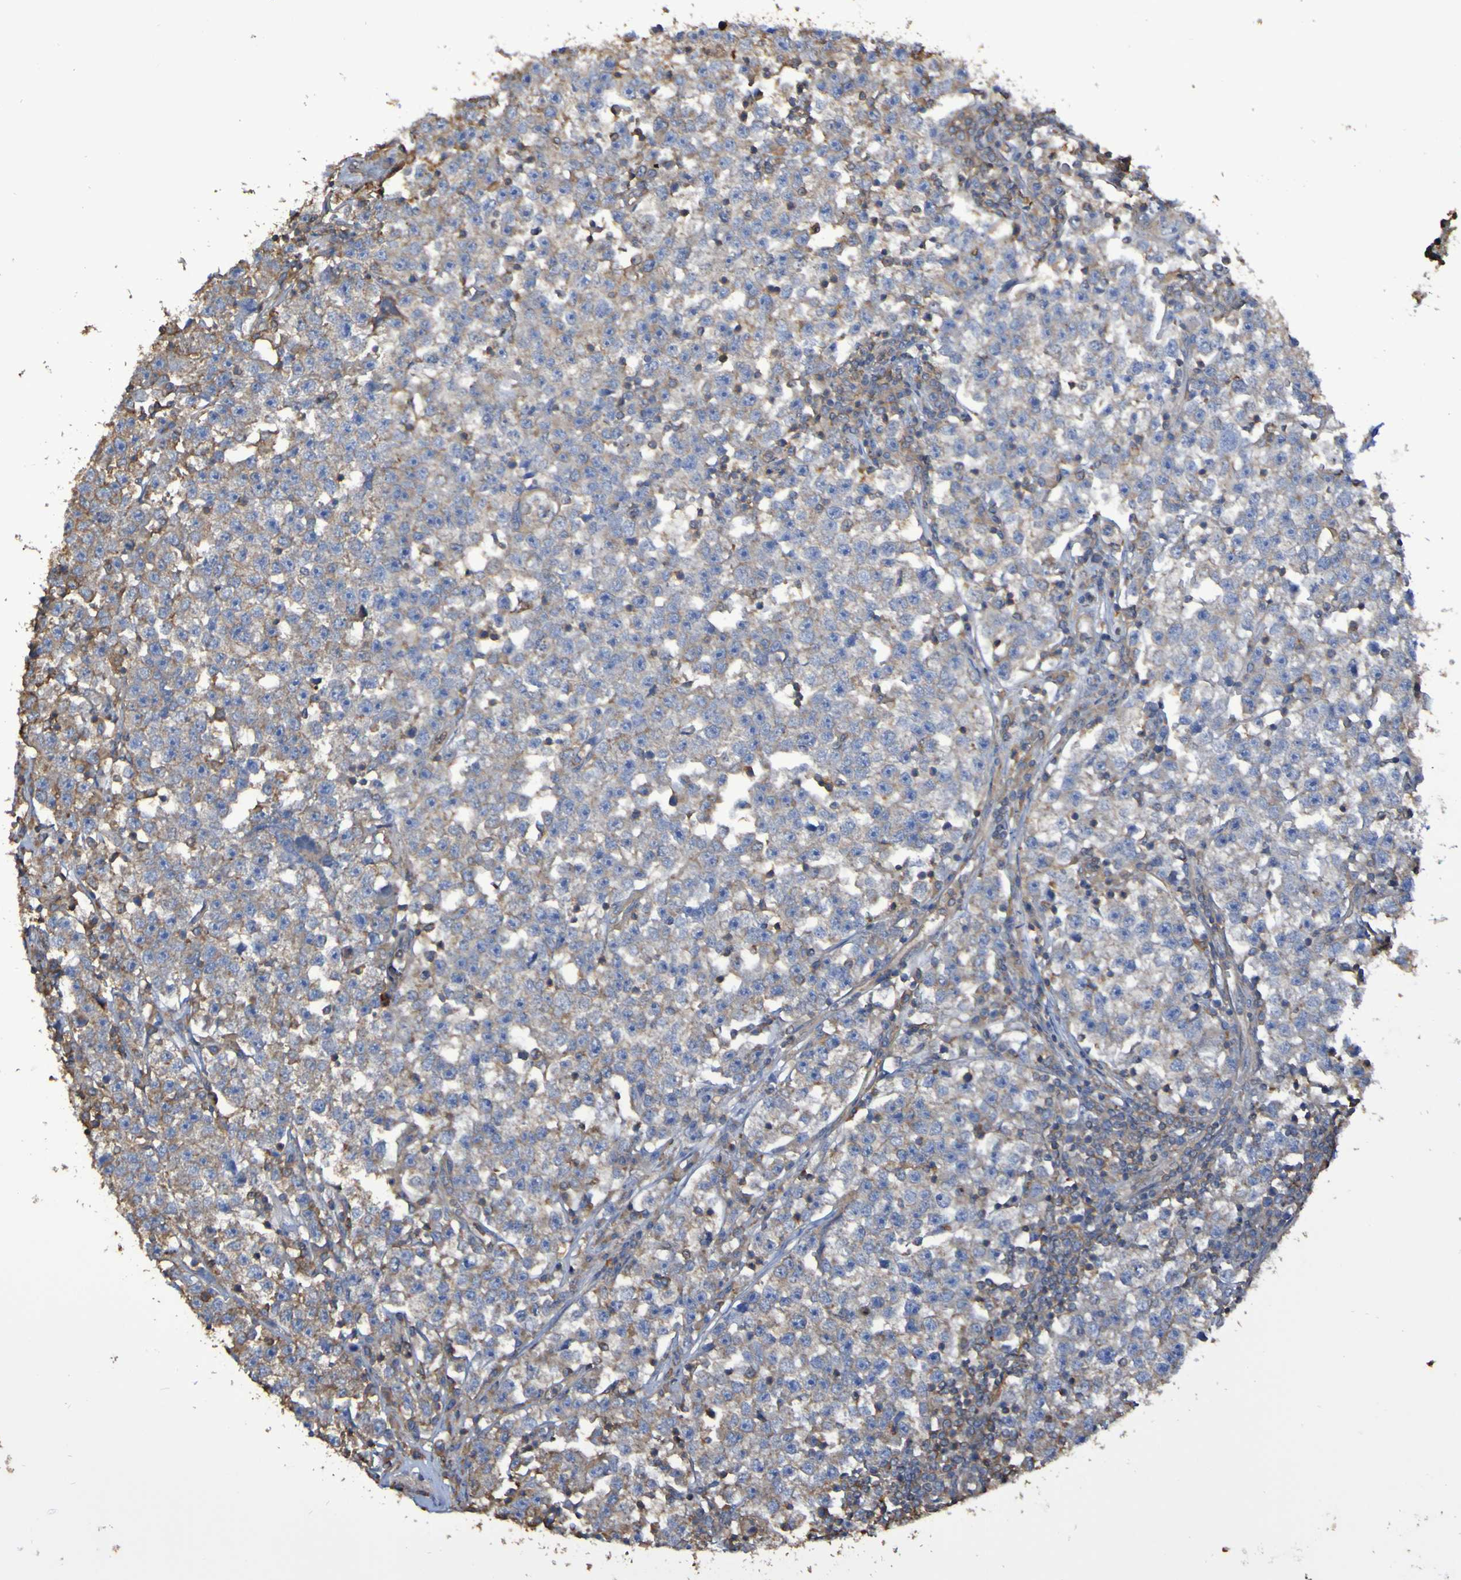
{"staining": {"intensity": "weak", "quantity": "<25%", "location": "cytoplasmic/membranous"}, "tissue": "testis cancer", "cell_type": "Tumor cells", "image_type": "cancer", "snomed": [{"axis": "morphology", "description": "Seminoma, NOS"}, {"axis": "topography", "description": "Testis"}], "caption": "Testis seminoma was stained to show a protein in brown. There is no significant positivity in tumor cells.", "gene": "SYNJ1", "patient": {"sex": "male", "age": 22}}